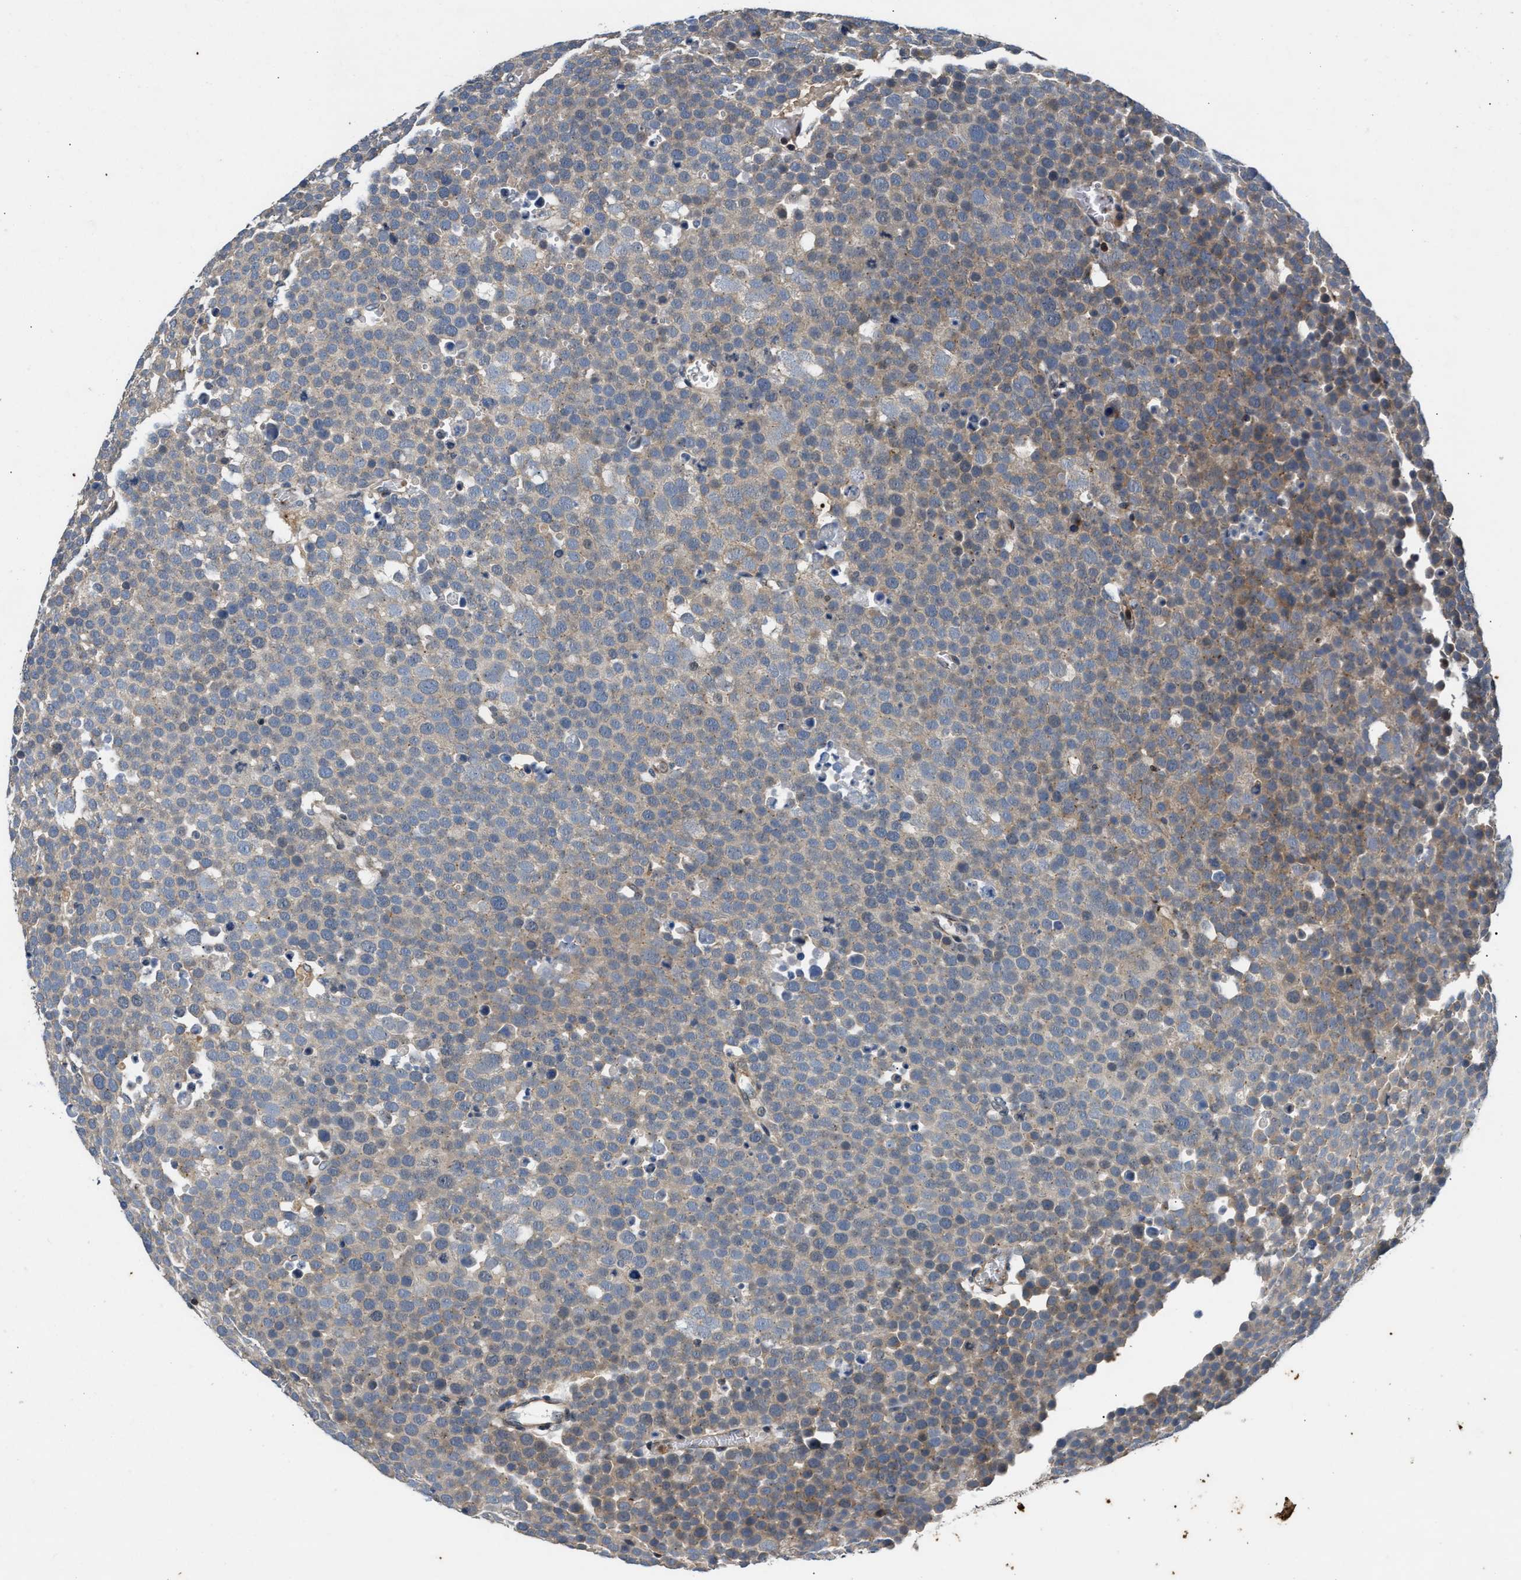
{"staining": {"intensity": "weak", "quantity": "<25%", "location": "cytoplasmic/membranous"}, "tissue": "testis cancer", "cell_type": "Tumor cells", "image_type": "cancer", "snomed": [{"axis": "morphology", "description": "Seminoma, NOS"}, {"axis": "topography", "description": "Testis"}], "caption": "An image of testis seminoma stained for a protein demonstrates no brown staining in tumor cells.", "gene": "CHUK", "patient": {"sex": "male", "age": 71}}